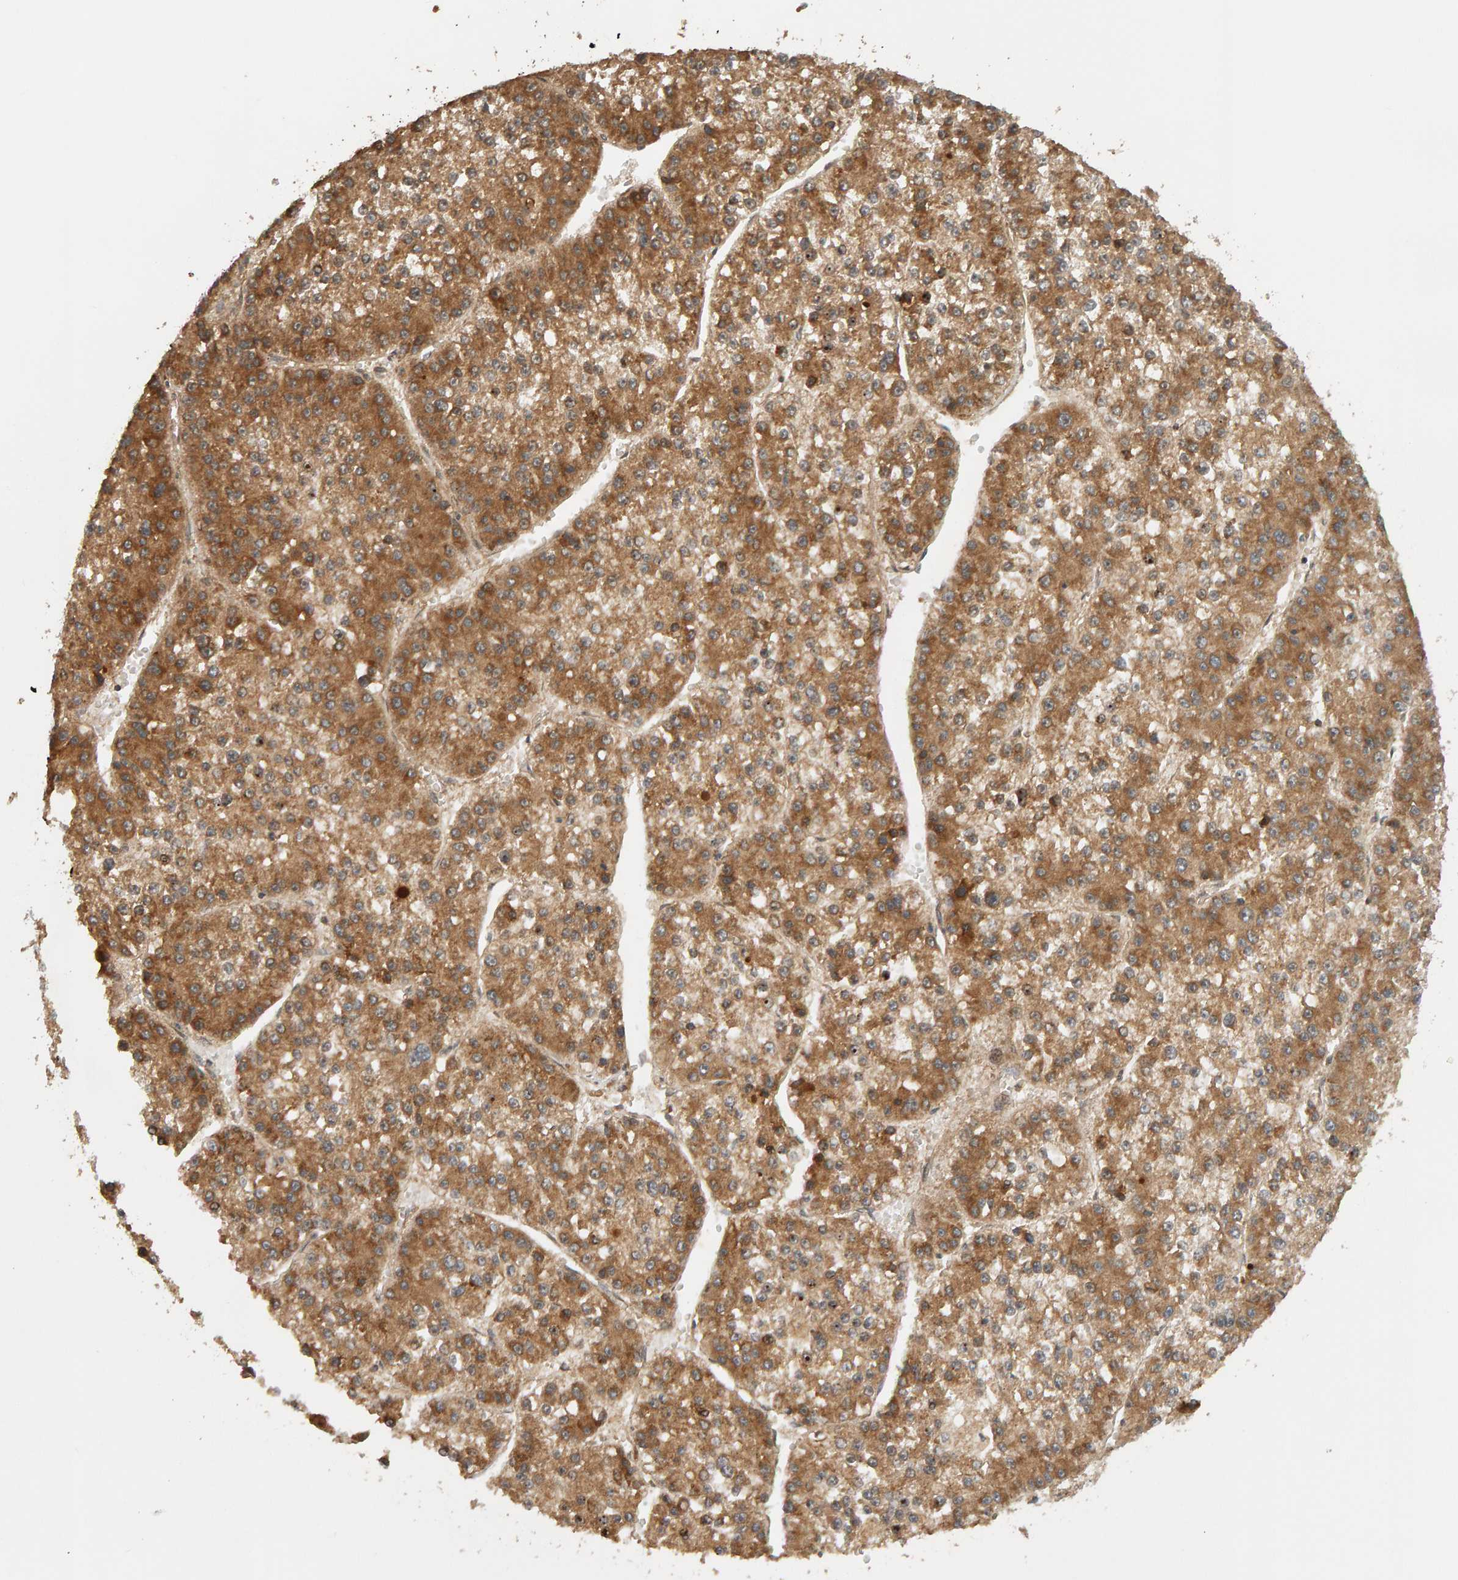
{"staining": {"intensity": "moderate", "quantity": ">75%", "location": "cytoplasmic/membranous"}, "tissue": "liver cancer", "cell_type": "Tumor cells", "image_type": "cancer", "snomed": [{"axis": "morphology", "description": "Carcinoma, Hepatocellular, NOS"}, {"axis": "topography", "description": "Liver"}], "caption": "IHC (DAB (3,3'-diaminobenzidine)) staining of human liver cancer (hepatocellular carcinoma) displays moderate cytoplasmic/membranous protein expression in approximately >75% of tumor cells.", "gene": "ZFAND1", "patient": {"sex": "female", "age": 73}}